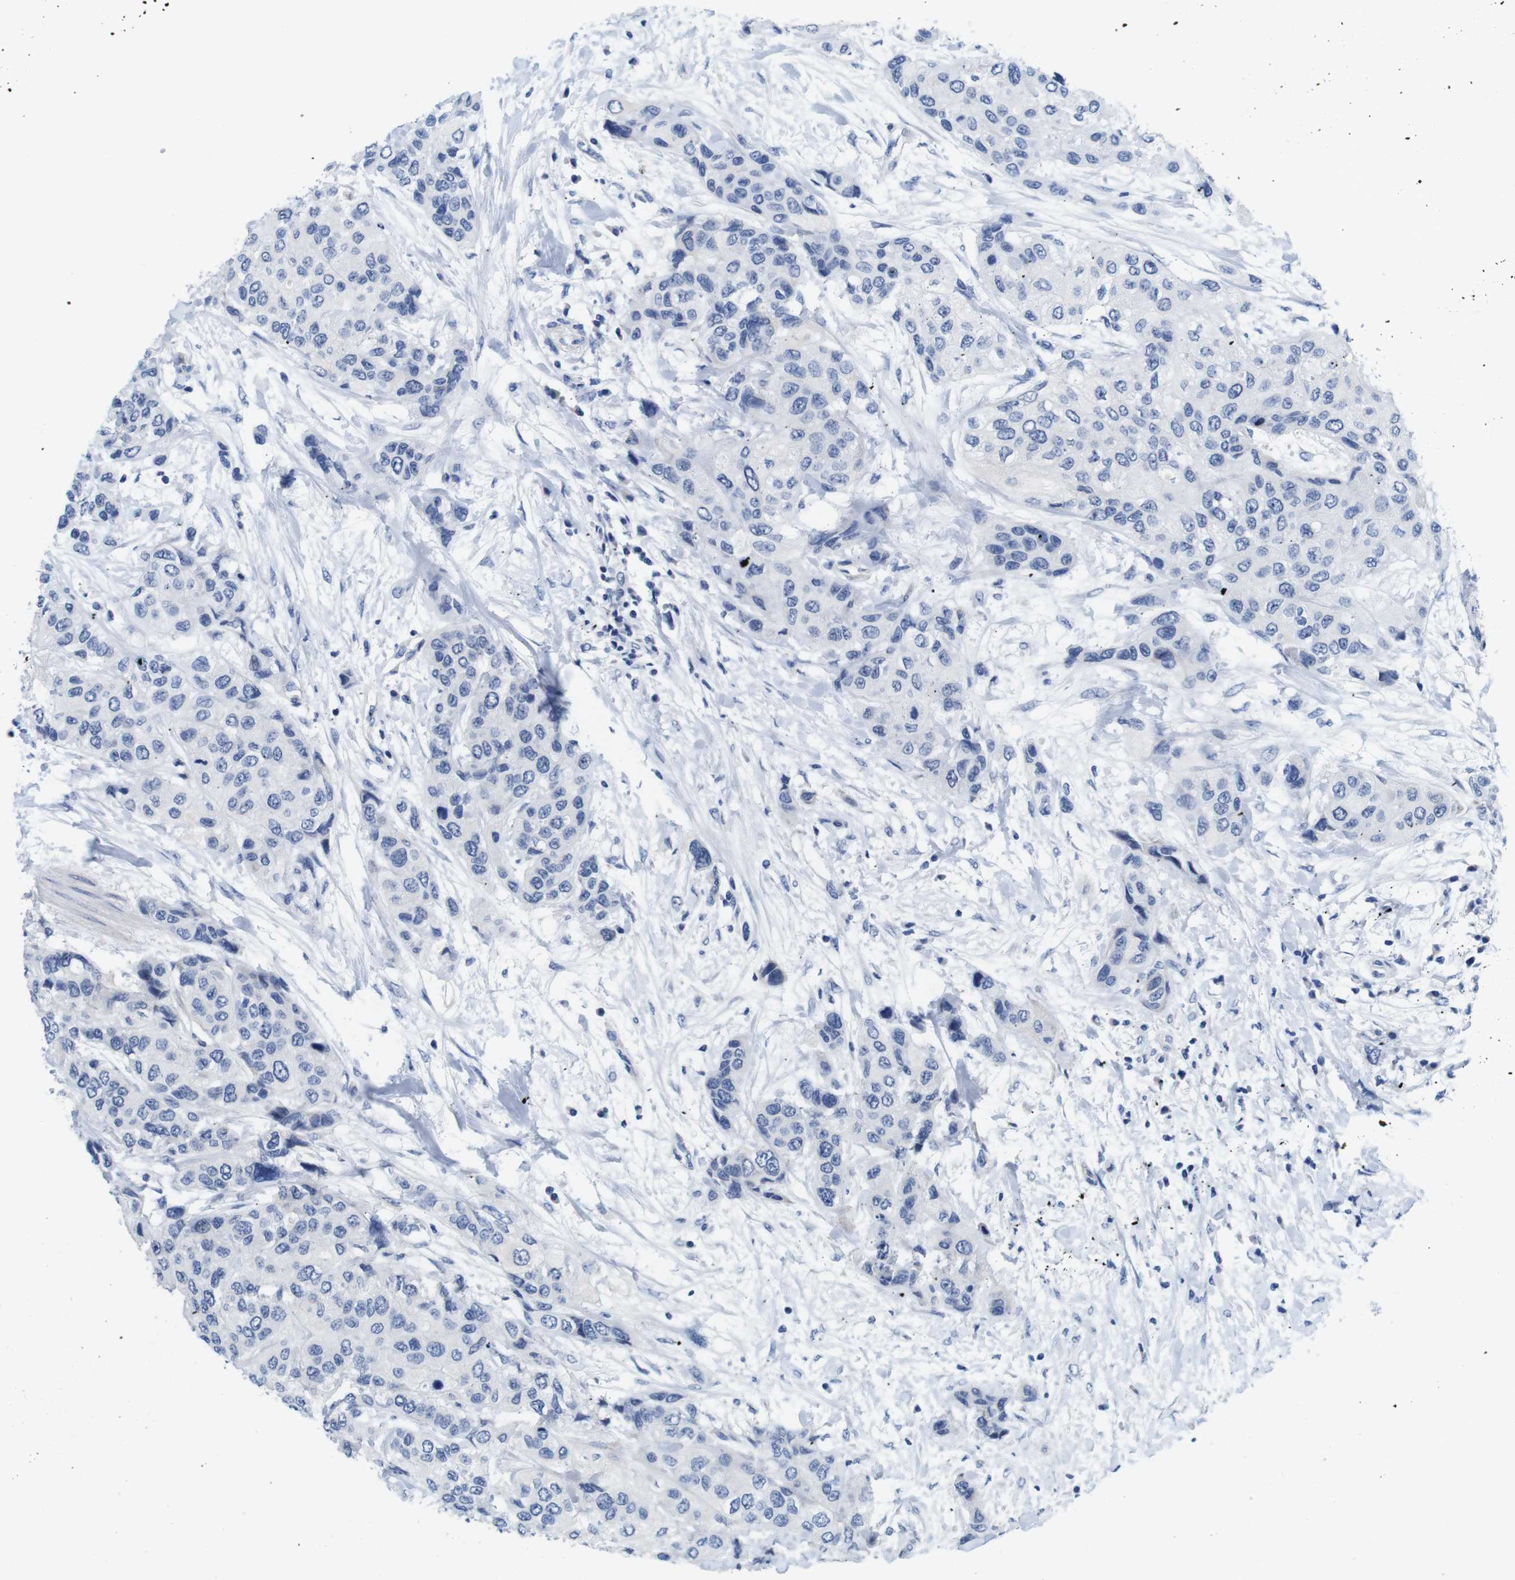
{"staining": {"intensity": "negative", "quantity": "none", "location": "none"}, "tissue": "urothelial cancer", "cell_type": "Tumor cells", "image_type": "cancer", "snomed": [{"axis": "morphology", "description": "Urothelial carcinoma, High grade"}, {"axis": "topography", "description": "Urinary bladder"}], "caption": "Protein analysis of high-grade urothelial carcinoma shows no significant expression in tumor cells.", "gene": "C1RL", "patient": {"sex": "female", "age": 56}}